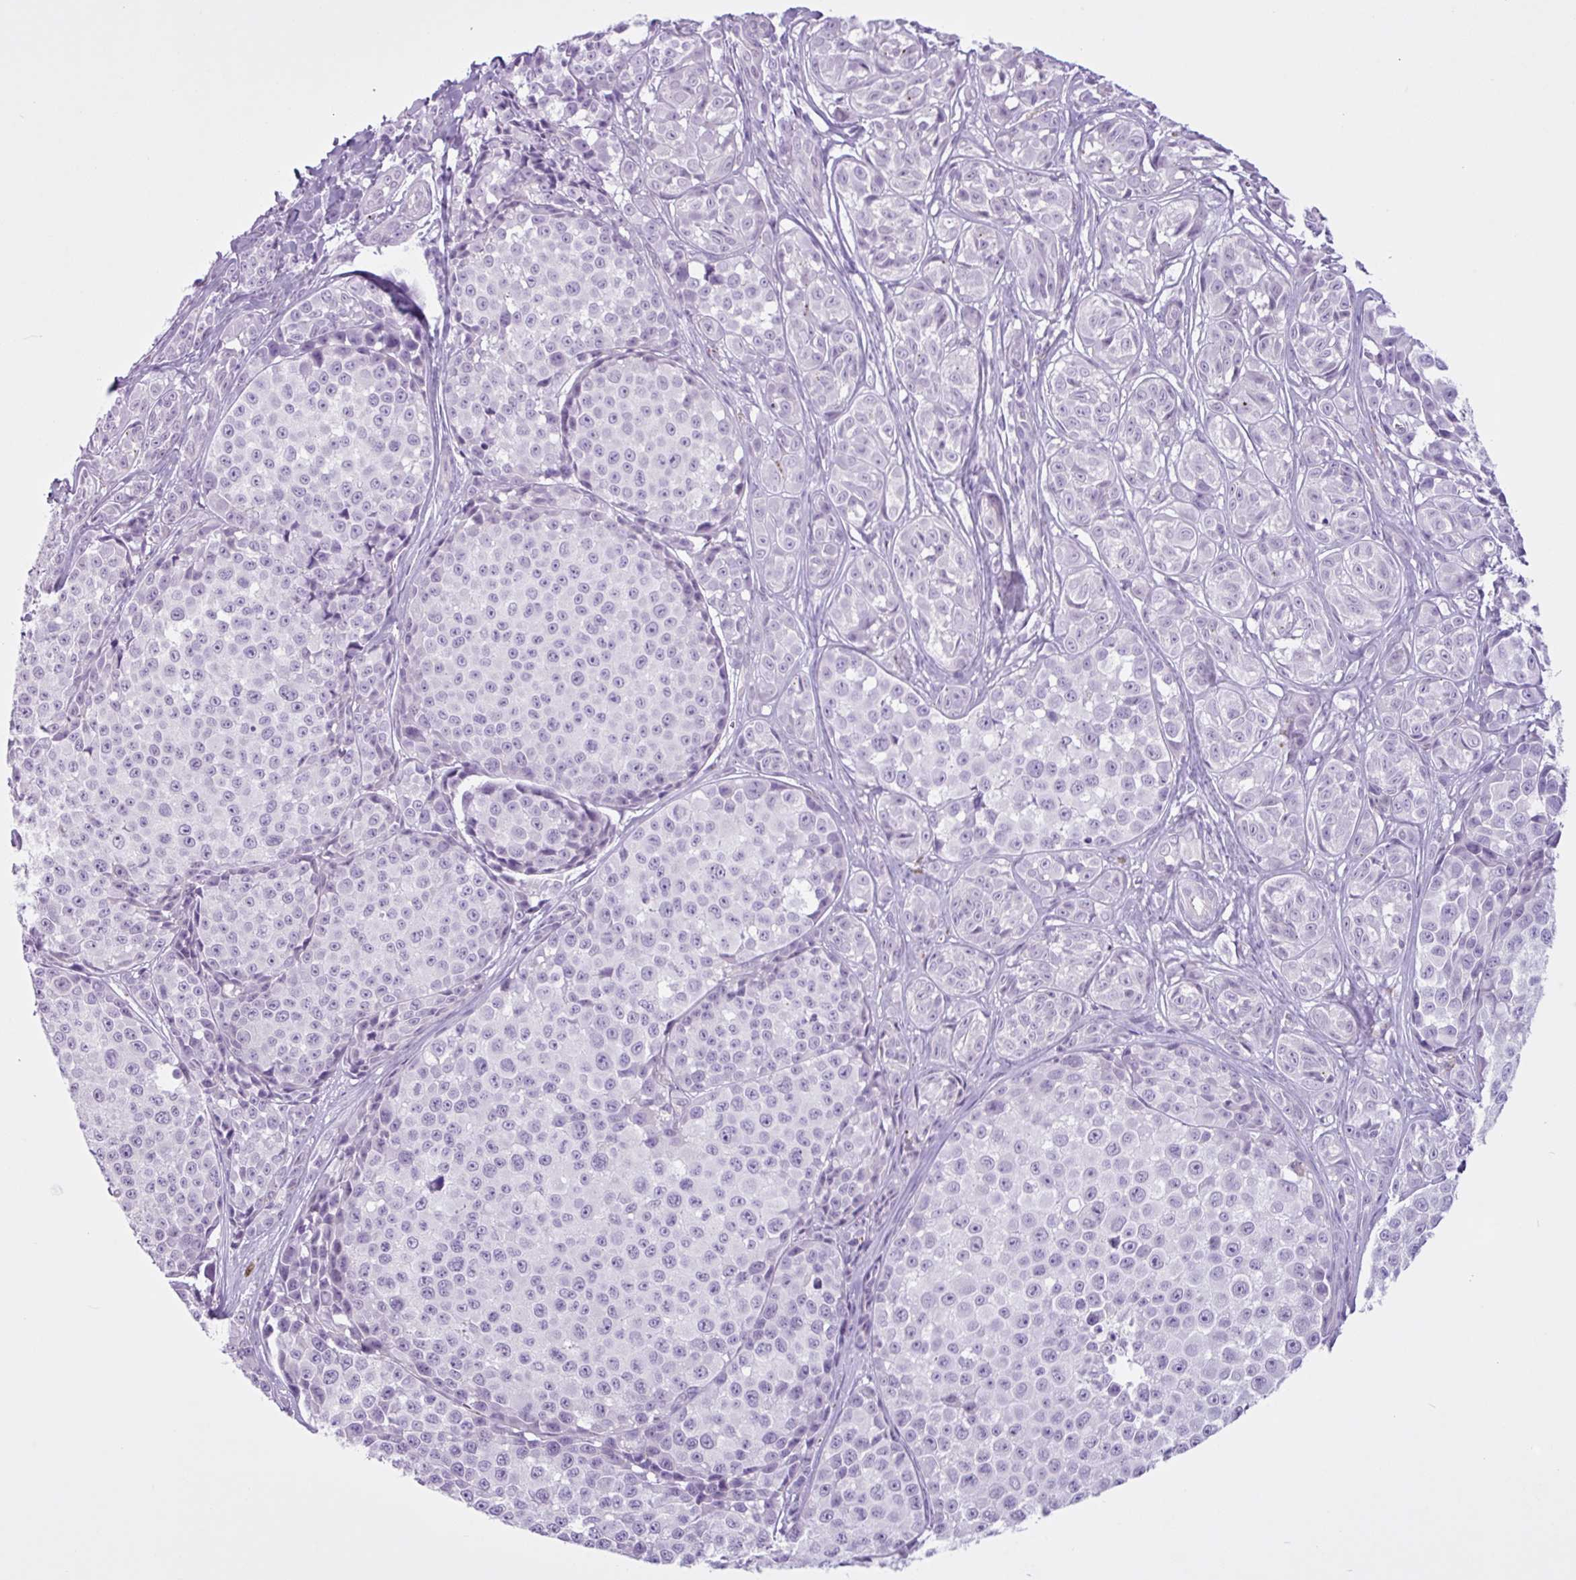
{"staining": {"intensity": "negative", "quantity": "none", "location": "none"}, "tissue": "melanoma", "cell_type": "Tumor cells", "image_type": "cancer", "snomed": [{"axis": "morphology", "description": "Malignant melanoma, NOS"}, {"axis": "topography", "description": "Skin"}], "caption": "The immunohistochemistry (IHC) photomicrograph has no significant positivity in tumor cells of malignant melanoma tissue.", "gene": "TMEM178A", "patient": {"sex": "female", "age": 35}}